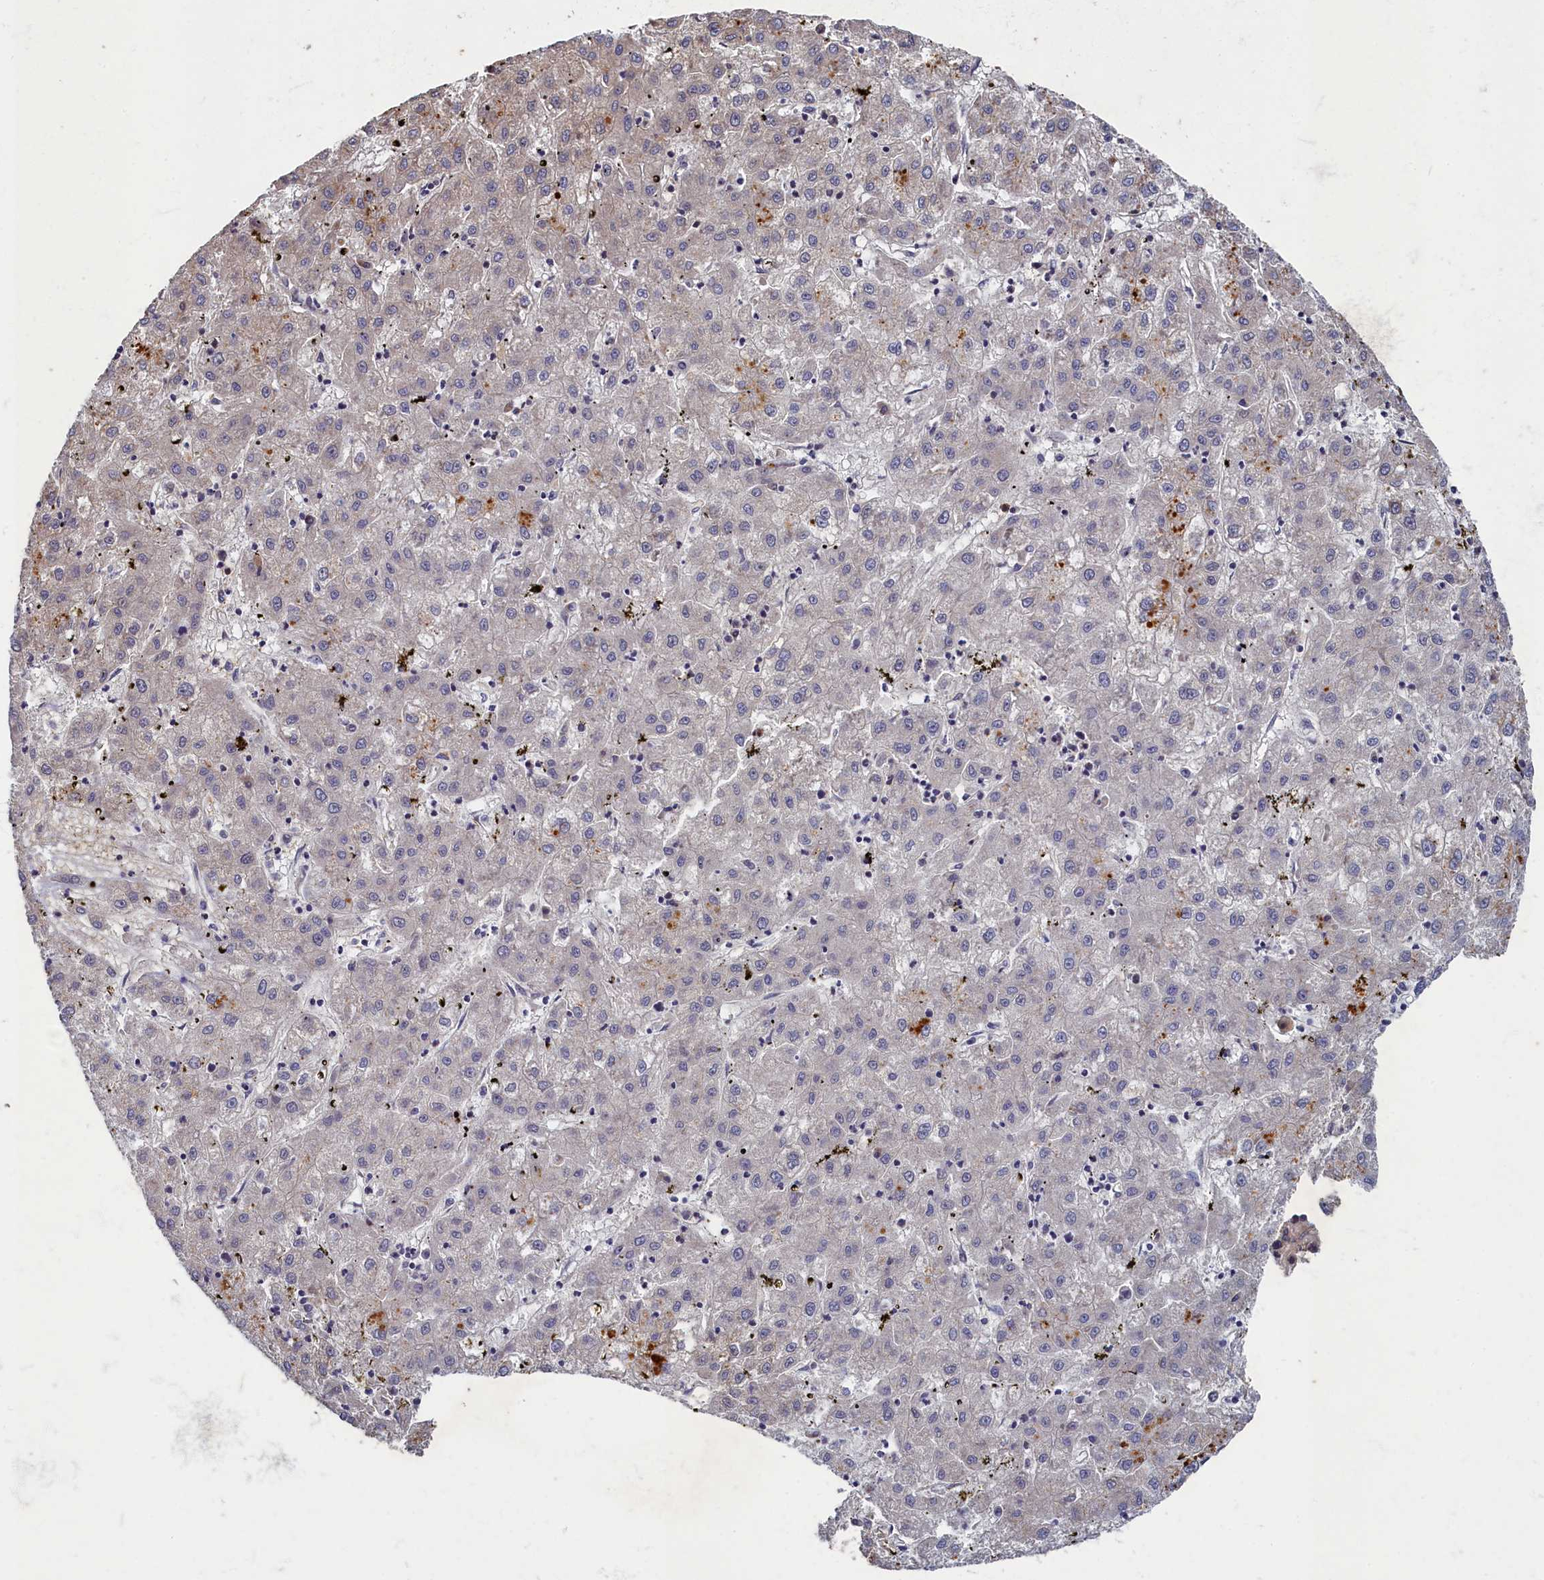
{"staining": {"intensity": "weak", "quantity": "<25%", "location": "cytoplasmic/membranous"}, "tissue": "liver cancer", "cell_type": "Tumor cells", "image_type": "cancer", "snomed": [{"axis": "morphology", "description": "Carcinoma, Hepatocellular, NOS"}, {"axis": "topography", "description": "Liver"}], "caption": "Human liver cancer stained for a protein using immunohistochemistry (IHC) reveals no expression in tumor cells.", "gene": "HUNK", "patient": {"sex": "male", "age": 72}}